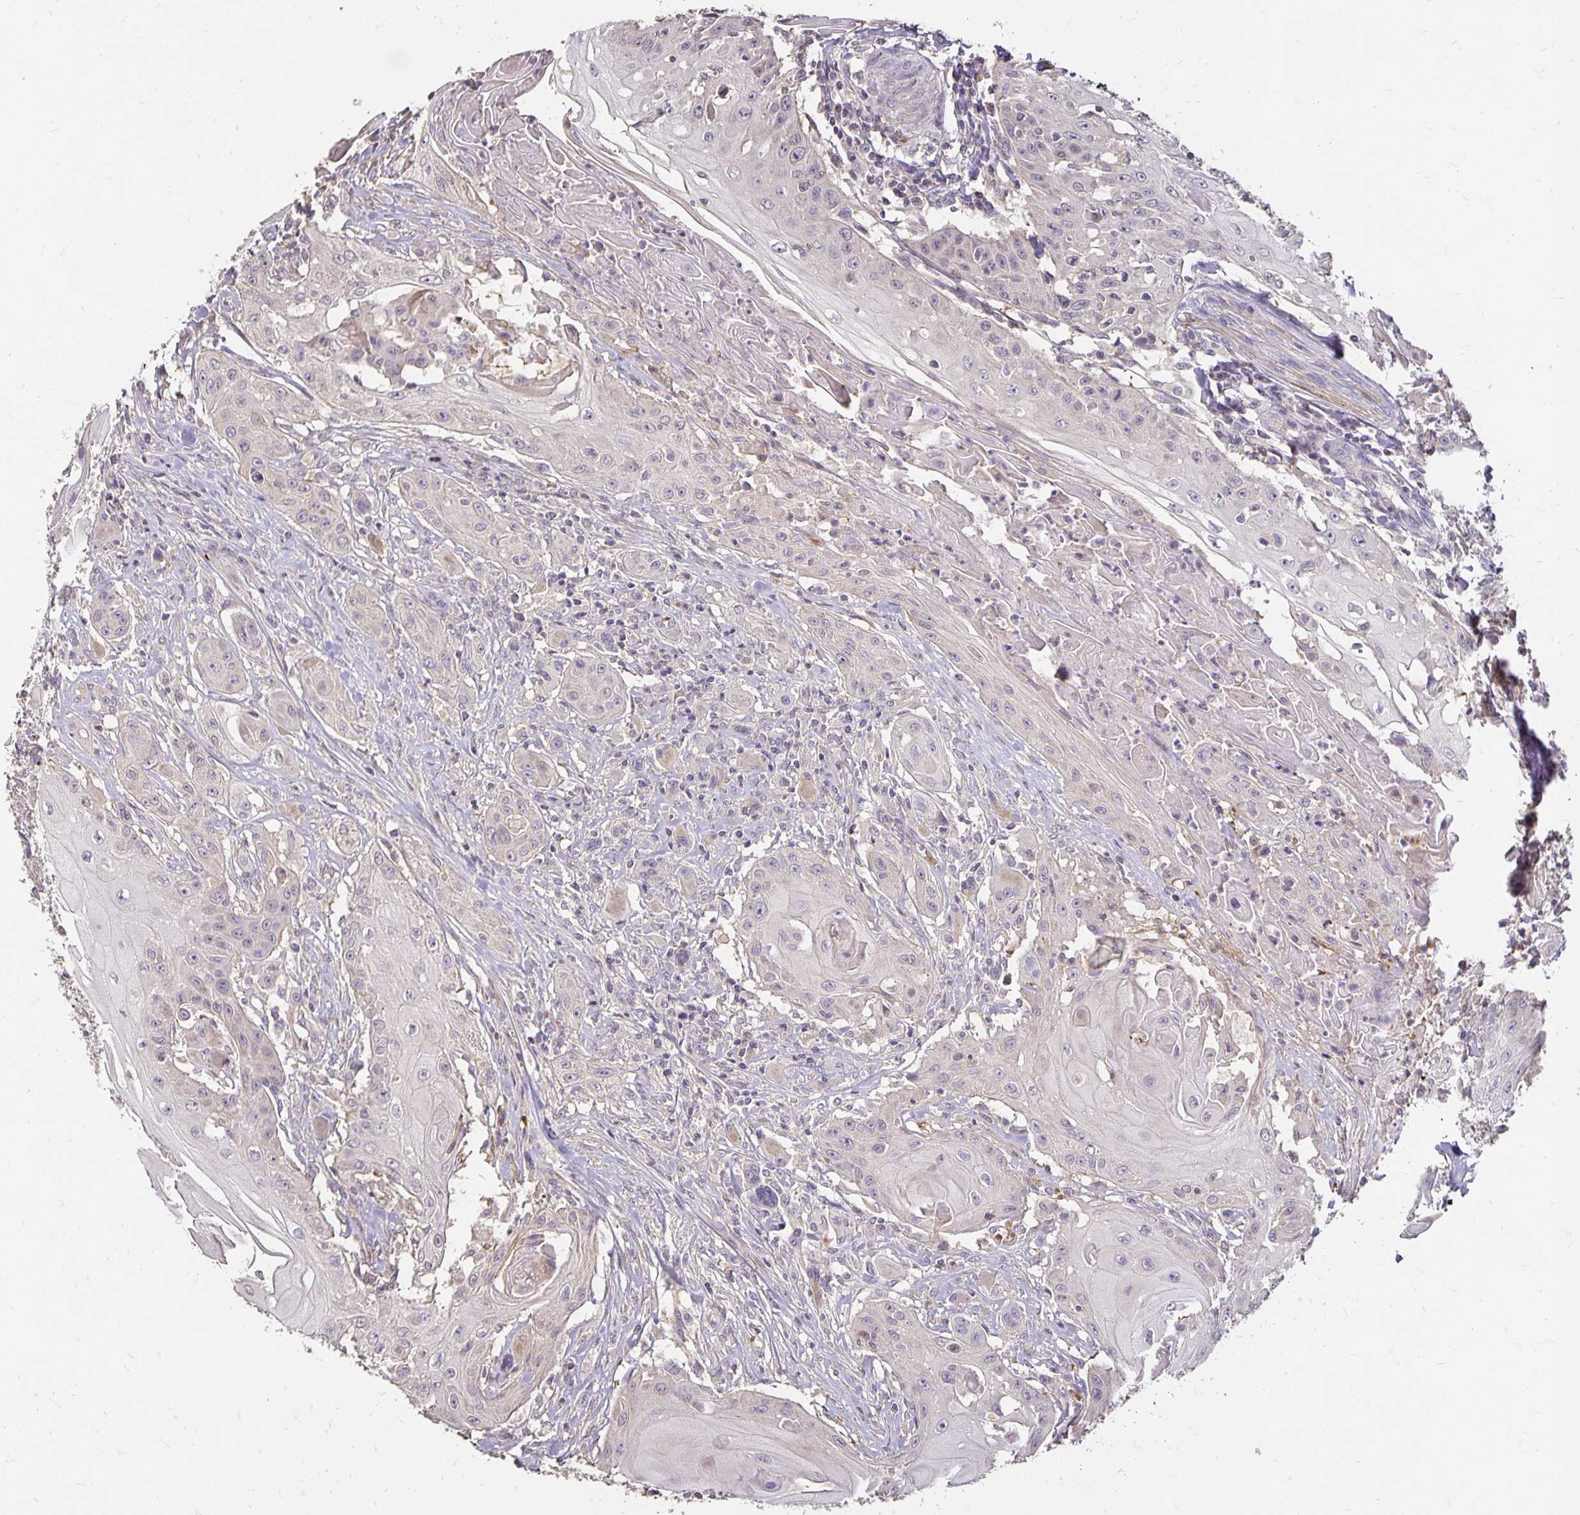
{"staining": {"intensity": "negative", "quantity": "none", "location": "none"}, "tissue": "head and neck cancer", "cell_type": "Tumor cells", "image_type": "cancer", "snomed": [{"axis": "morphology", "description": "Squamous cell carcinoma, NOS"}, {"axis": "topography", "description": "Oral tissue"}, {"axis": "topography", "description": "Head-Neck"}, {"axis": "topography", "description": "Neck, NOS"}], "caption": "High magnification brightfield microscopy of head and neck cancer (squamous cell carcinoma) stained with DAB (brown) and counterstained with hematoxylin (blue): tumor cells show no significant staining.", "gene": "CST6", "patient": {"sex": "female", "age": 55}}